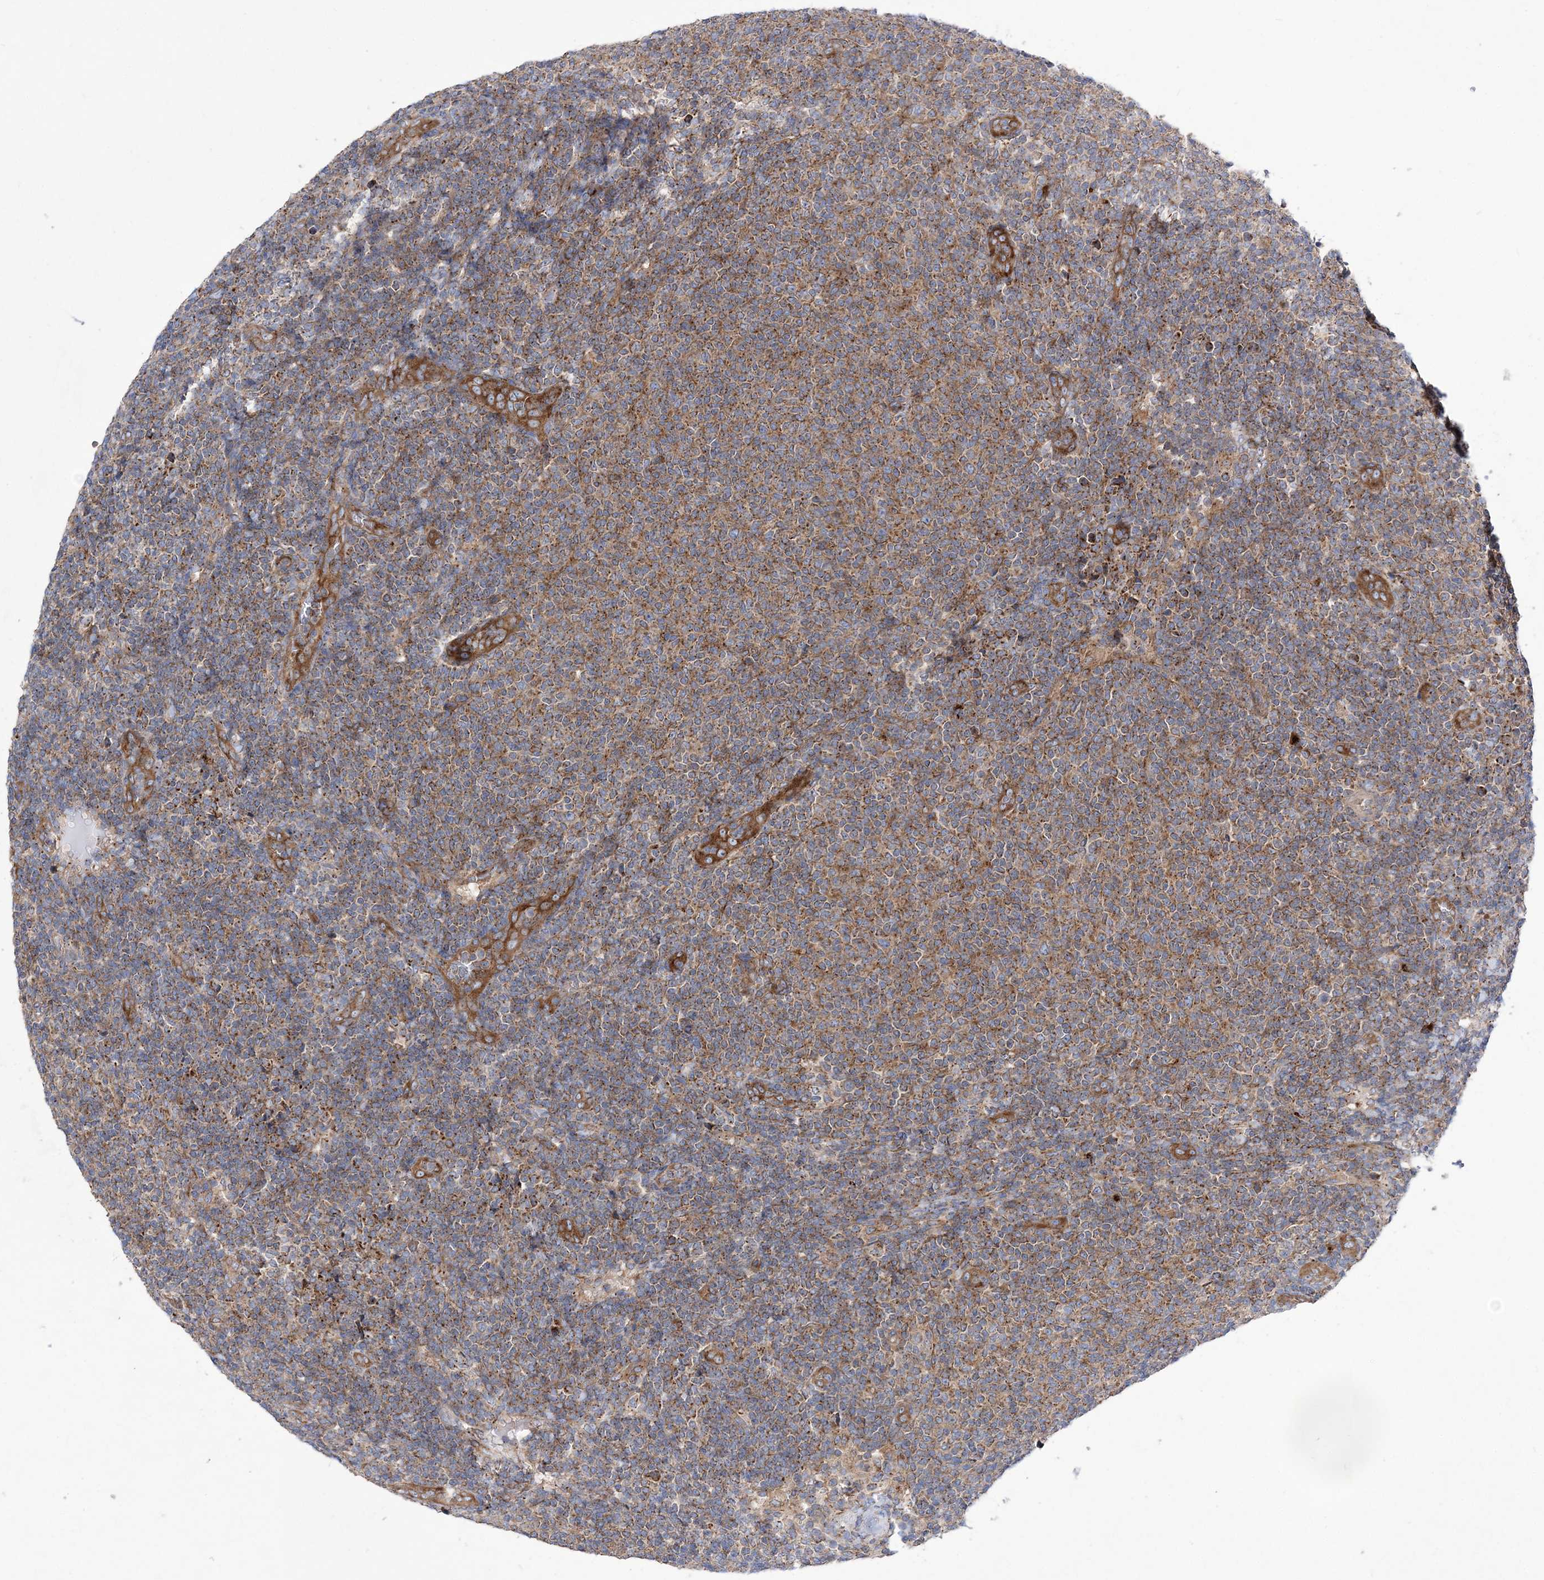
{"staining": {"intensity": "moderate", "quantity": ">75%", "location": "cytoplasmic/membranous"}, "tissue": "lymphoma", "cell_type": "Tumor cells", "image_type": "cancer", "snomed": [{"axis": "morphology", "description": "Malignant lymphoma, non-Hodgkin's type, Low grade"}, {"axis": "topography", "description": "Lymph node"}], "caption": "An IHC micrograph of neoplastic tissue is shown. Protein staining in brown labels moderate cytoplasmic/membranous positivity in low-grade malignant lymphoma, non-Hodgkin's type within tumor cells.", "gene": "COPB2", "patient": {"sex": "male", "age": 66}}